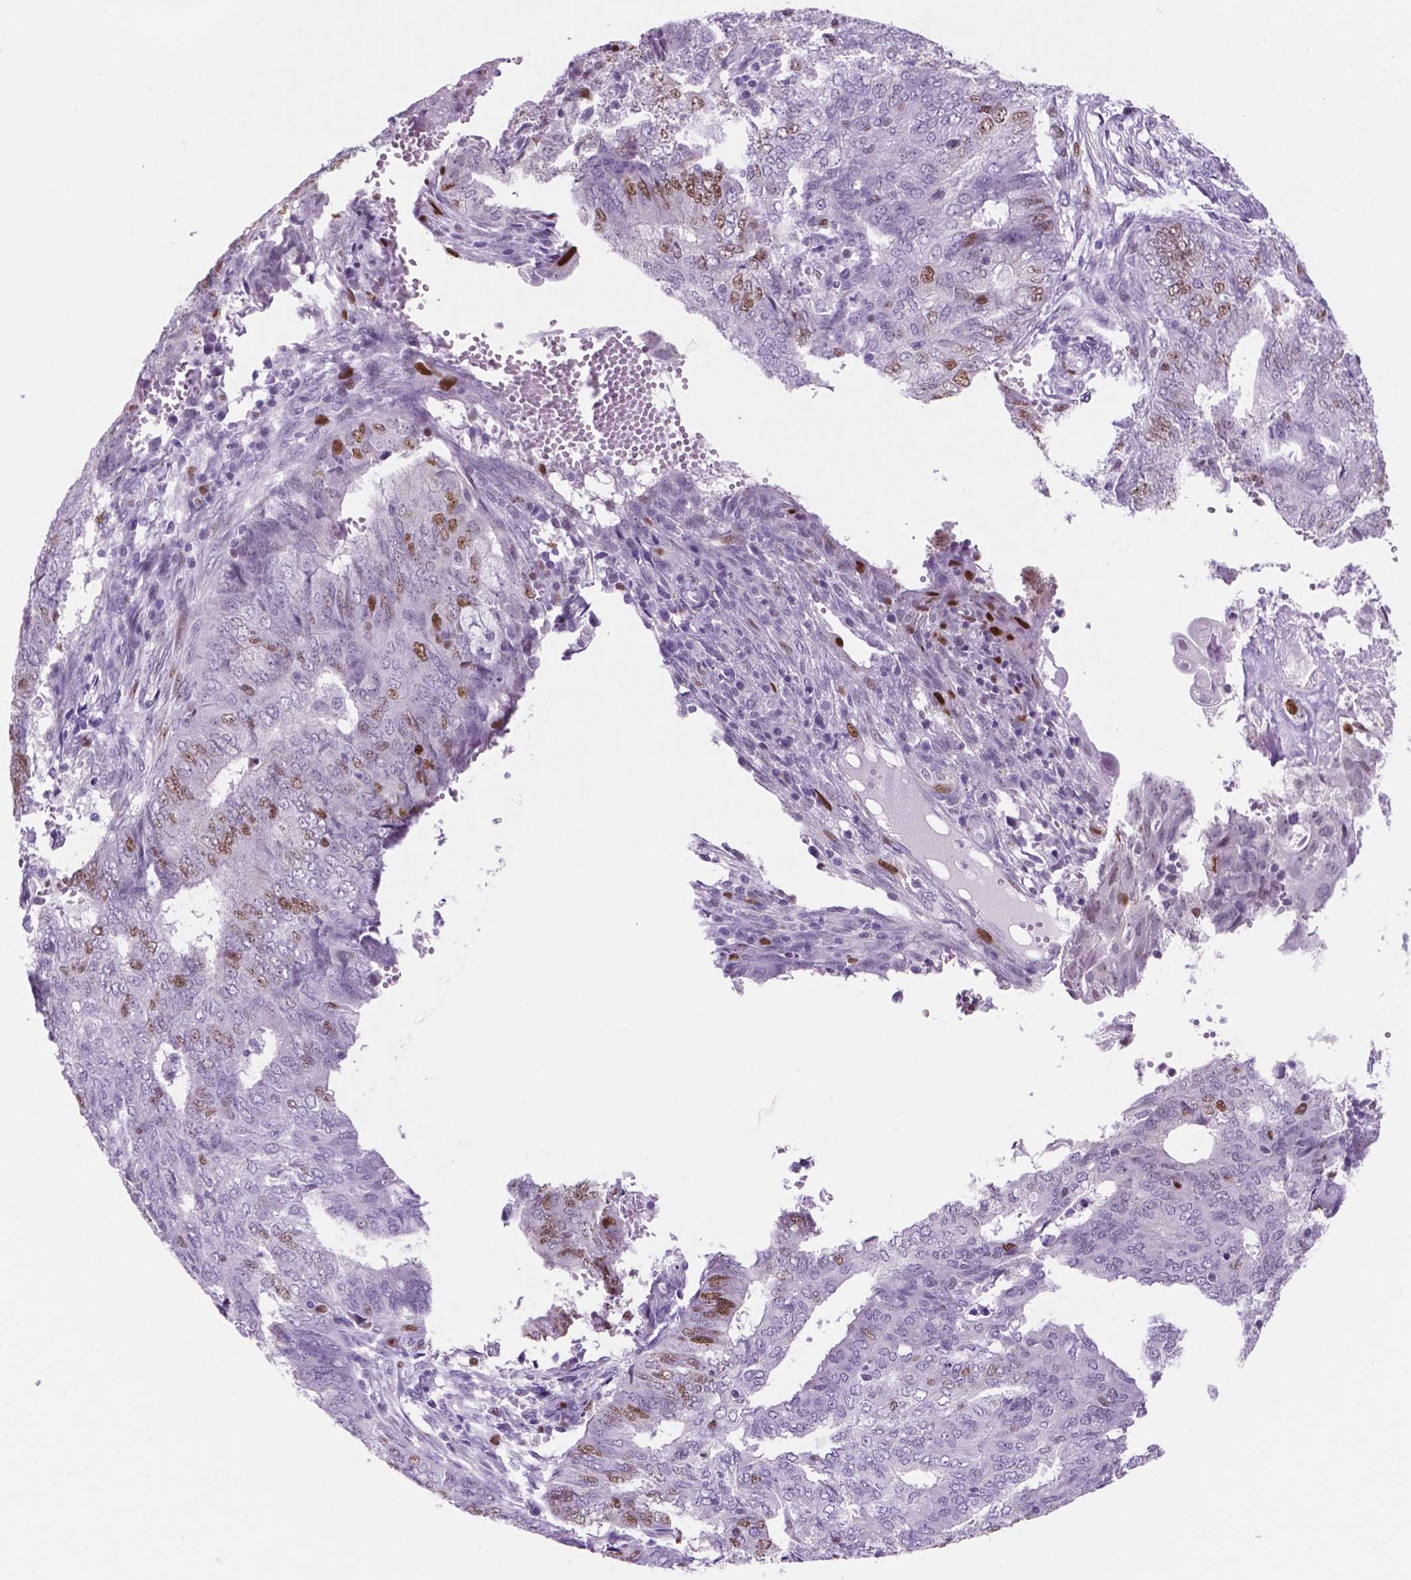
{"staining": {"intensity": "moderate", "quantity": "<25%", "location": "nuclear"}, "tissue": "endometrial cancer", "cell_type": "Tumor cells", "image_type": "cancer", "snomed": [{"axis": "morphology", "description": "Adenocarcinoma, NOS"}, {"axis": "topography", "description": "Endometrium"}], "caption": "Approximately <25% of tumor cells in endometrial cancer (adenocarcinoma) demonstrate moderate nuclear protein positivity as visualized by brown immunohistochemical staining.", "gene": "NCAPH2", "patient": {"sex": "female", "age": 62}}